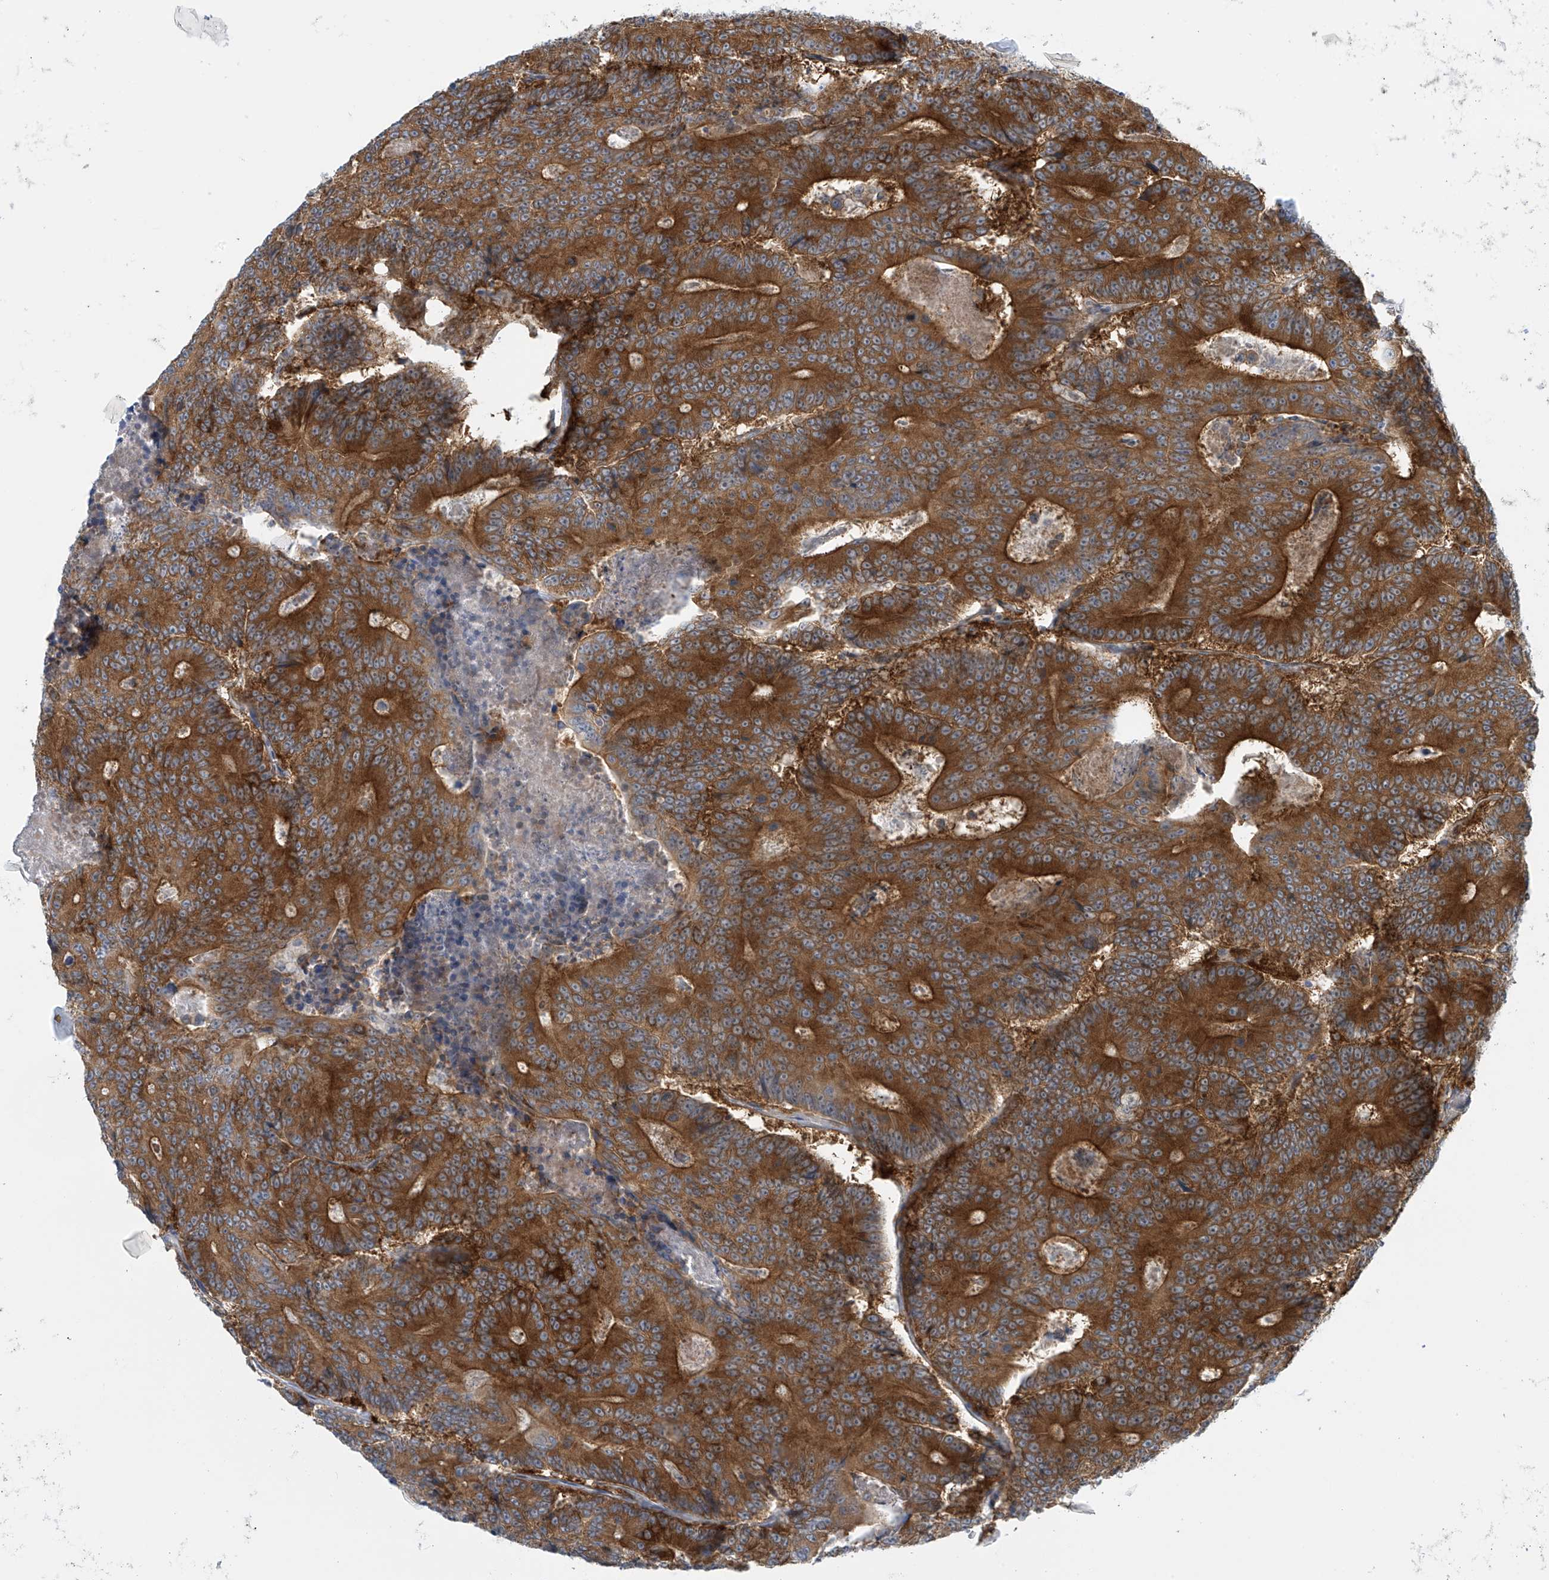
{"staining": {"intensity": "strong", "quantity": ">75%", "location": "cytoplasmic/membranous"}, "tissue": "colorectal cancer", "cell_type": "Tumor cells", "image_type": "cancer", "snomed": [{"axis": "morphology", "description": "Adenocarcinoma, NOS"}, {"axis": "topography", "description": "Colon"}], "caption": "A histopathology image of colorectal cancer (adenocarcinoma) stained for a protein displays strong cytoplasmic/membranous brown staining in tumor cells.", "gene": "FSD1L", "patient": {"sex": "male", "age": 83}}